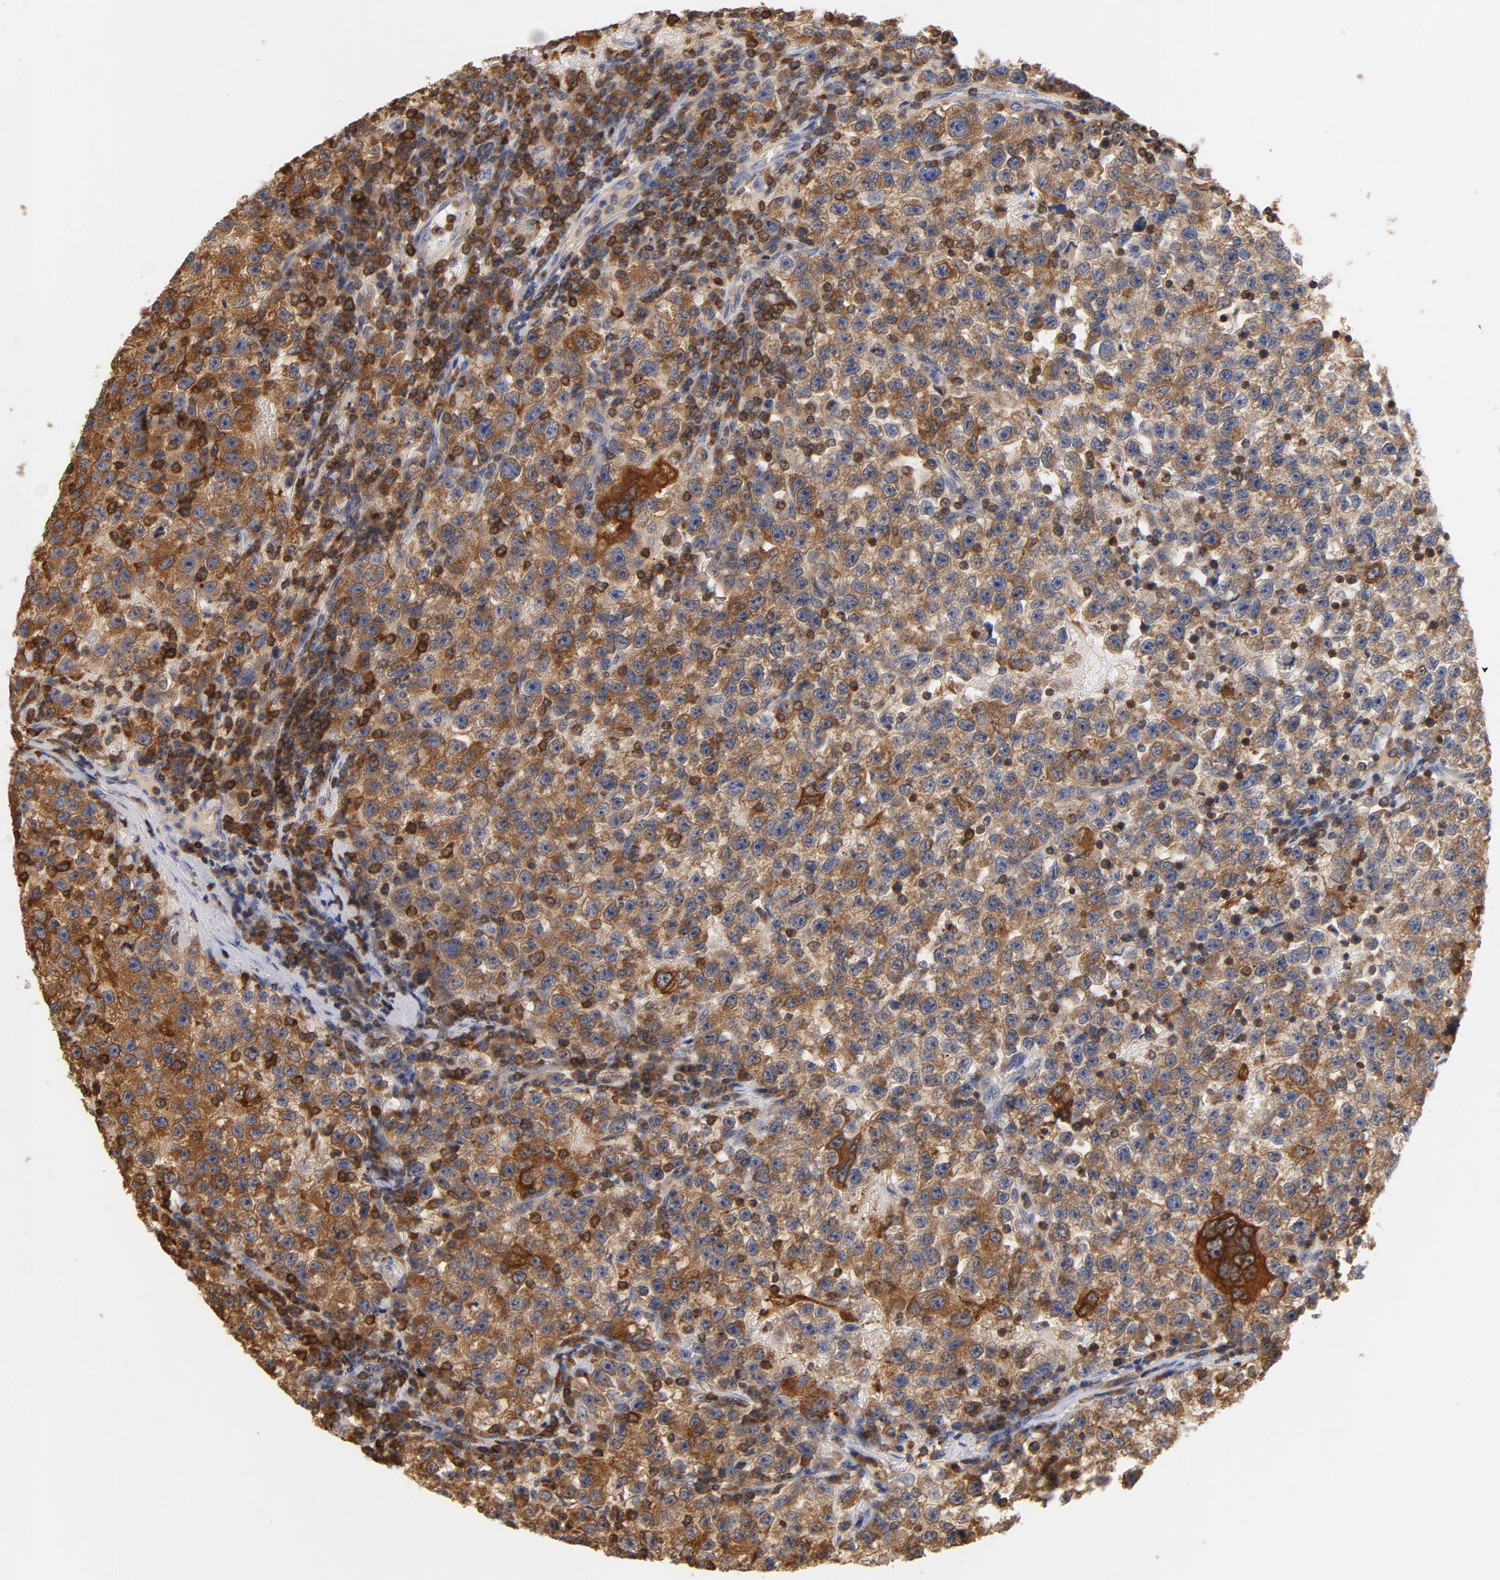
{"staining": {"intensity": "moderate", "quantity": ">75%", "location": "cytoplasmic/membranous"}, "tissue": "testis cancer", "cell_type": "Tumor cells", "image_type": "cancer", "snomed": [{"axis": "morphology", "description": "Seminoma, NOS"}, {"axis": "topography", "description": "Testis"}], "caption": "A brown stain shows moderate cytoplasmic/membranous staining of a protein in testis cancer (seminoma) tumor cells. (DAB (3,3'-diaminobenzidine) IHC, brown staining for protein, blue staining for nuclei).", "gene": "EZR", "patient": {"sex": "male", "age": 22}}